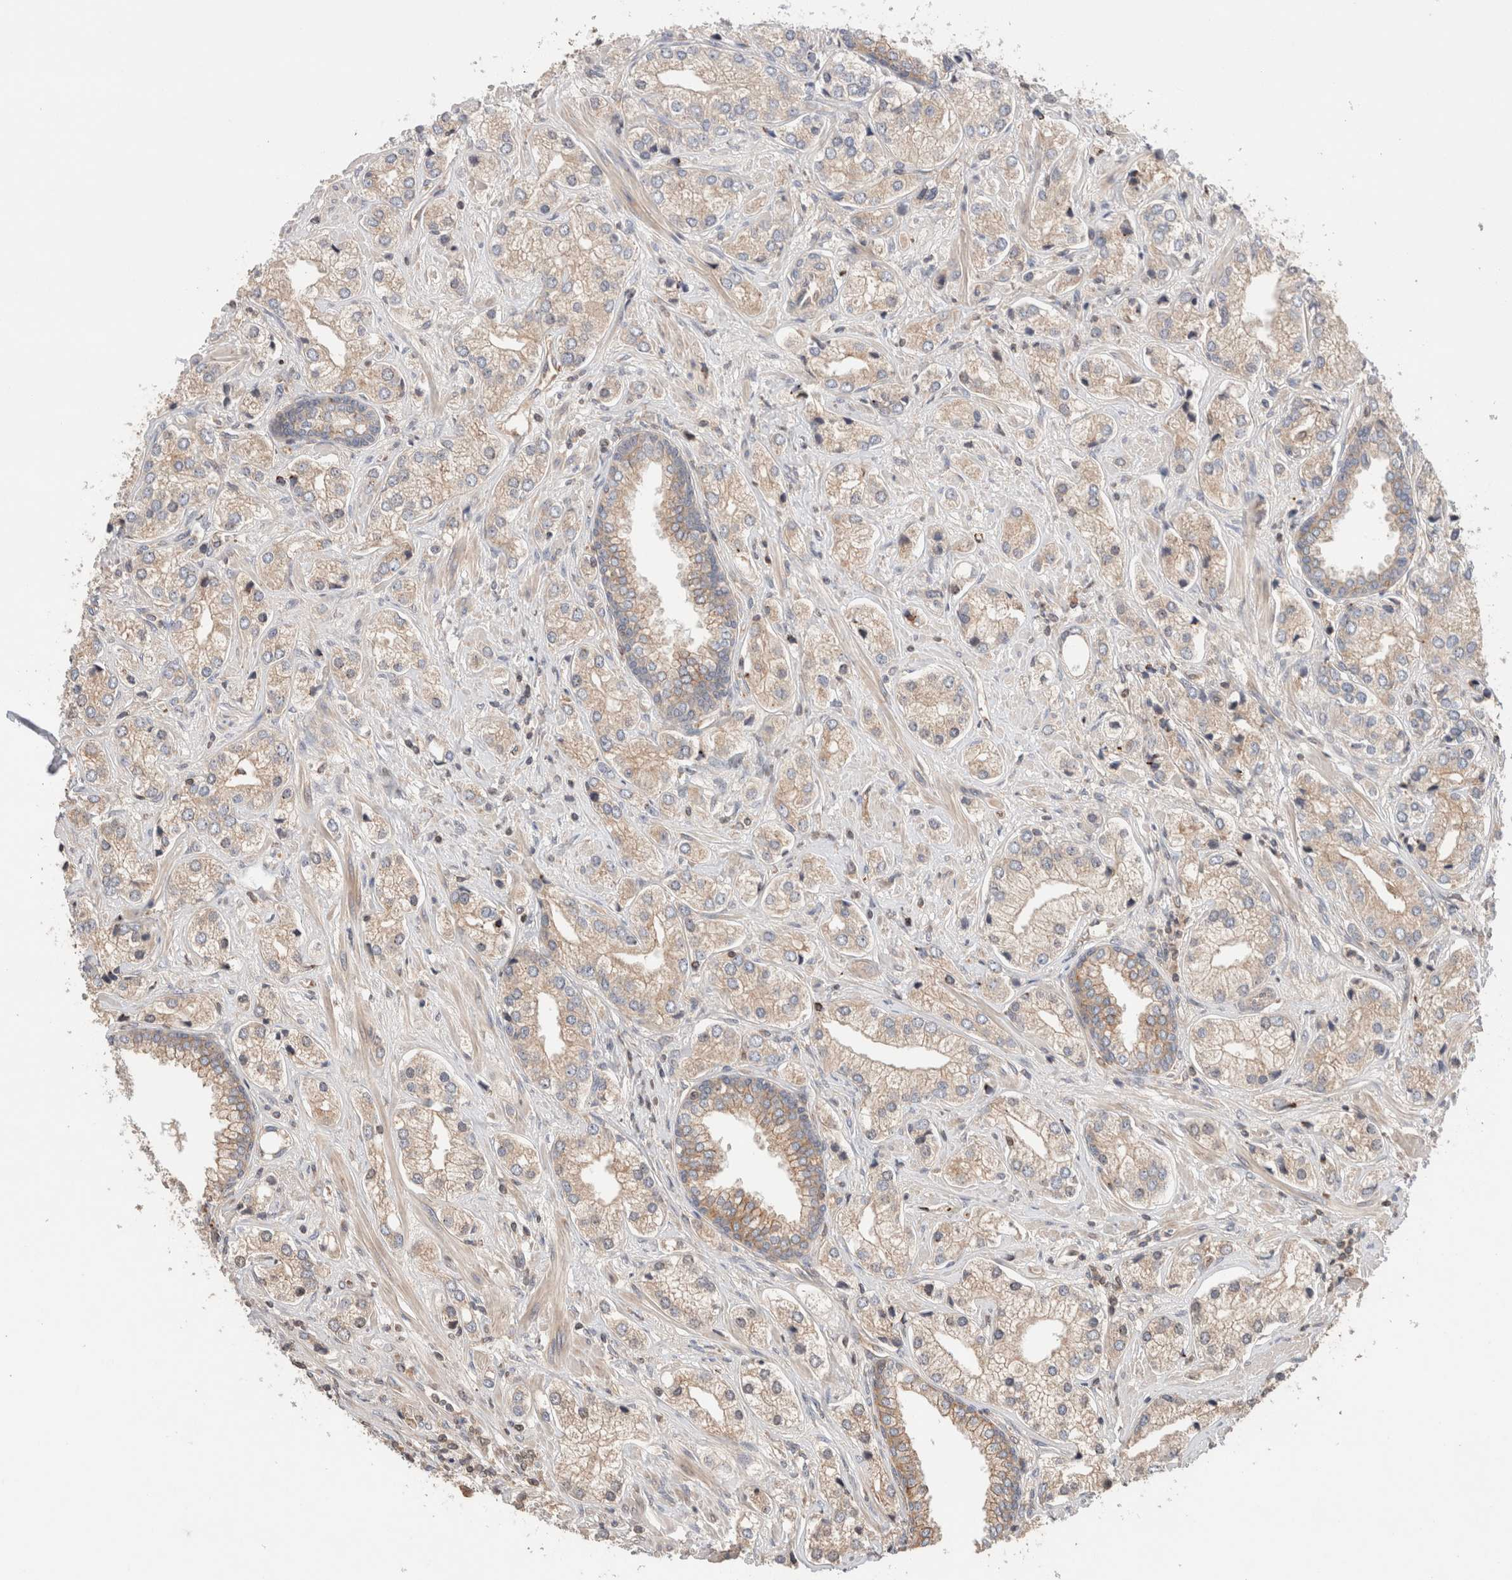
{"staining": {"intensity": "weak", "quantity": ">75%", "location": "cytoplasmic/membranous"}, "tissue": "prostate cancer", "cell_type": "Tumor cells", "image_type": "cancer", "snomed": [{"axis": "morphology", "description": "Adenocarcinoma, High grade"}, {"axis": "topography", "description": "Prostate"}], "caption": "Adenocarcinoma (high-grade) (prostate) tissue exhibits weak cytoplasmic/membranous staining in approximately >75% of tumor cells", "gene": "SIKE1", "patient": {"sex": "male", "age": 66}}